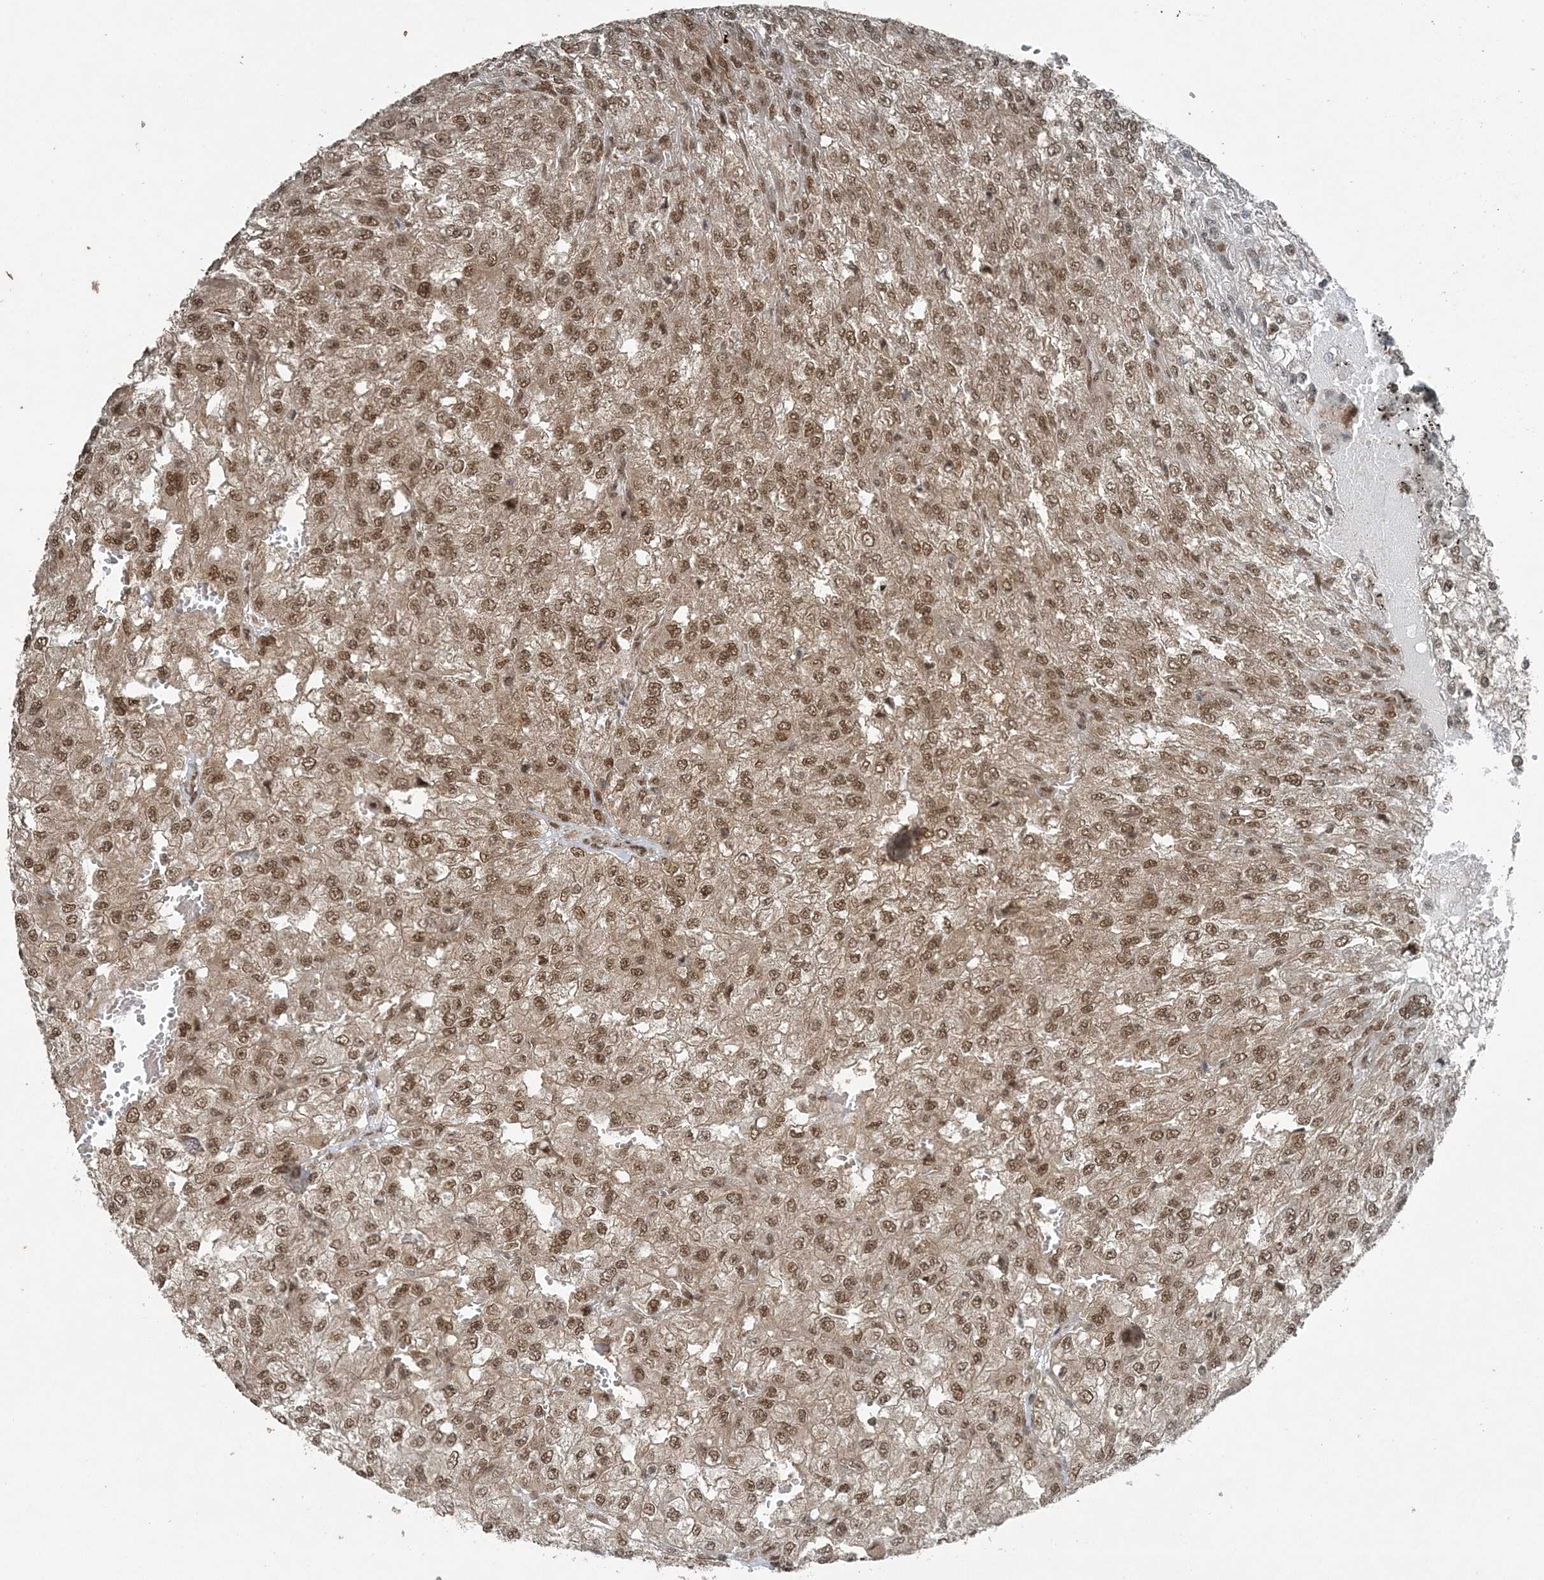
{"staining": {"intensity": "moderate", "quantity": ">75%", "location": "nuclear"}, "tissue": "renal cancer", "cell_type": "Tumor cells", "image_type": "cancer", "snomed": [{"axis": "morphology", "description": "Adenocarcinoma, NOS"}, {"axis": "topography", "description": "Kidney"}], "caption": "IHC of human renal adenocarcinoma exhibits medium levels of moderate nuclear staining in about >75% of tumor cells.", "gene": "COPS7B", "patient": {"sex": "female", "age": 54}}